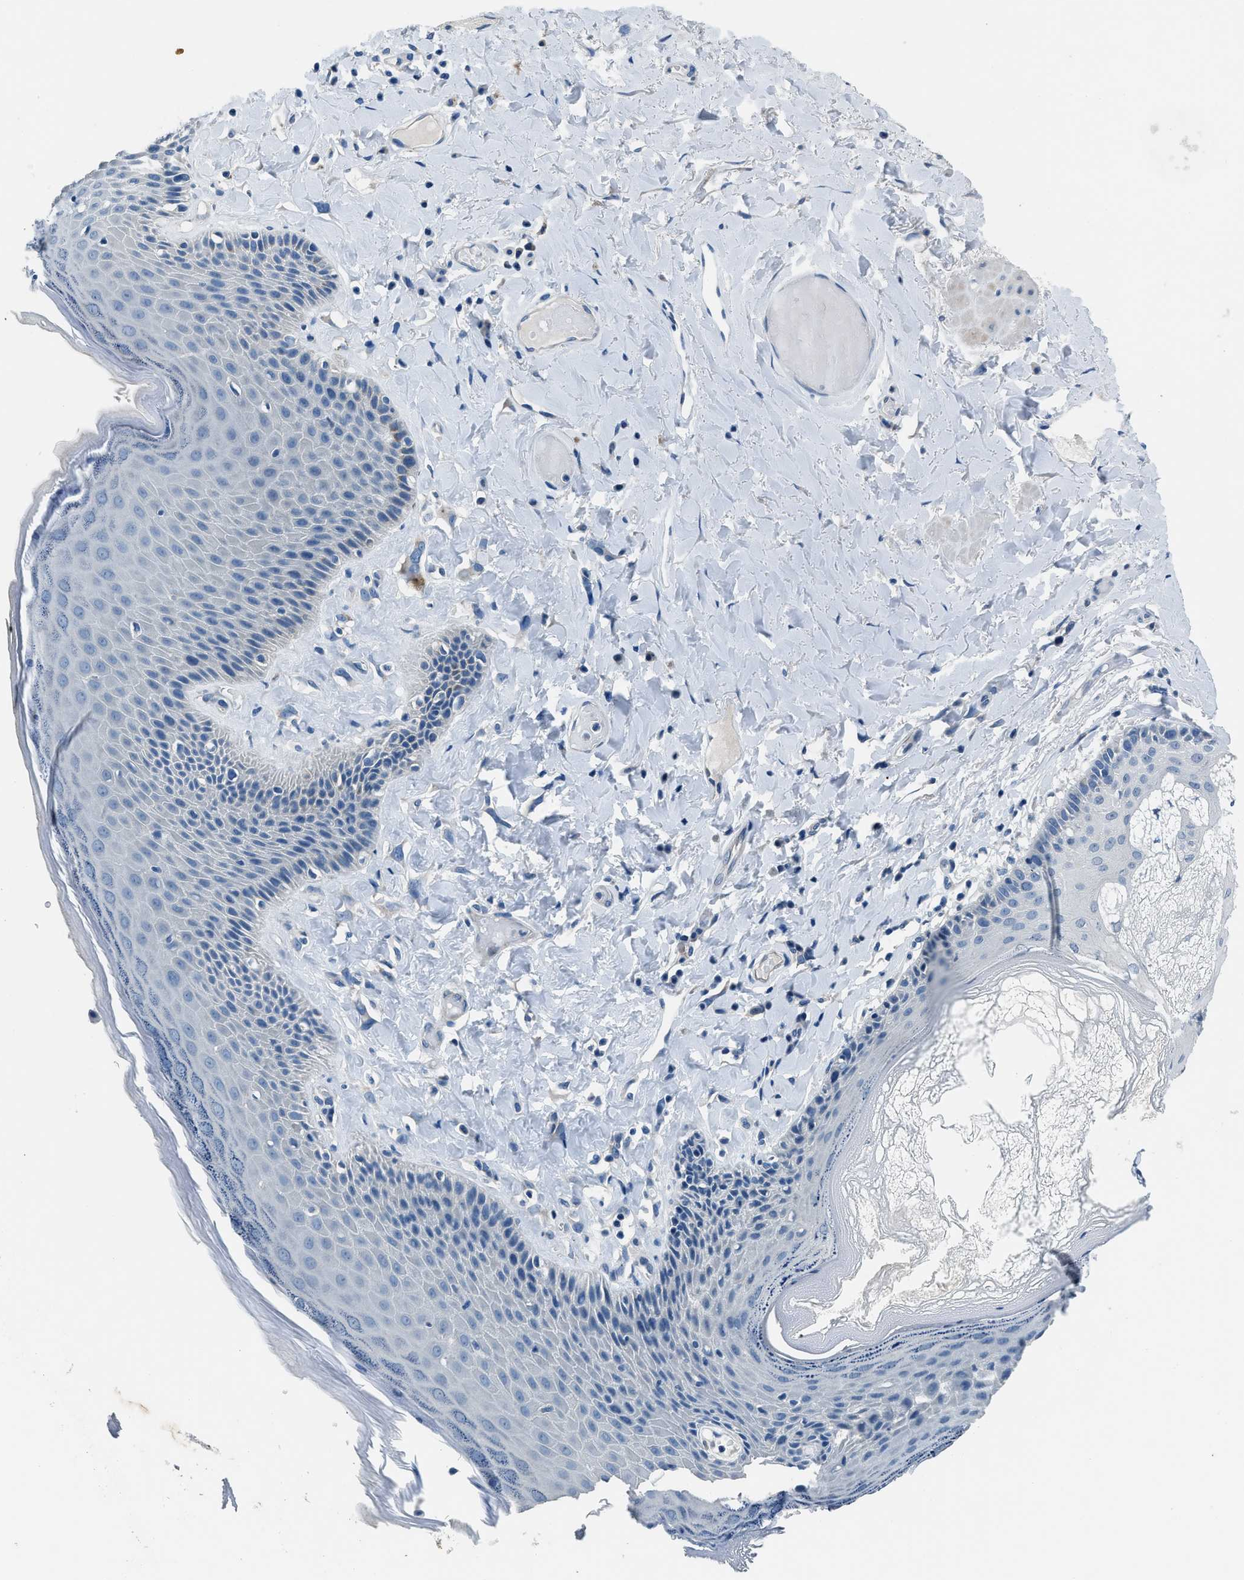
{"staining": {"intensity": "negative", "quantity": "none", "location": "none"}, "tissue": "skin", "cell_type": "Epidermal cells", "image_type": "normal", "snomed": [{"axis": "morphology", "description": "Normal tissue, NOS"}, {"axis": "topography", "description": "Anal"}], "caption": "Protein analysis of benign skin demonstrates no significant expression in epidermal cells.", "gene": "GJA3", "patient": {"sex": "male", "age": 69}}